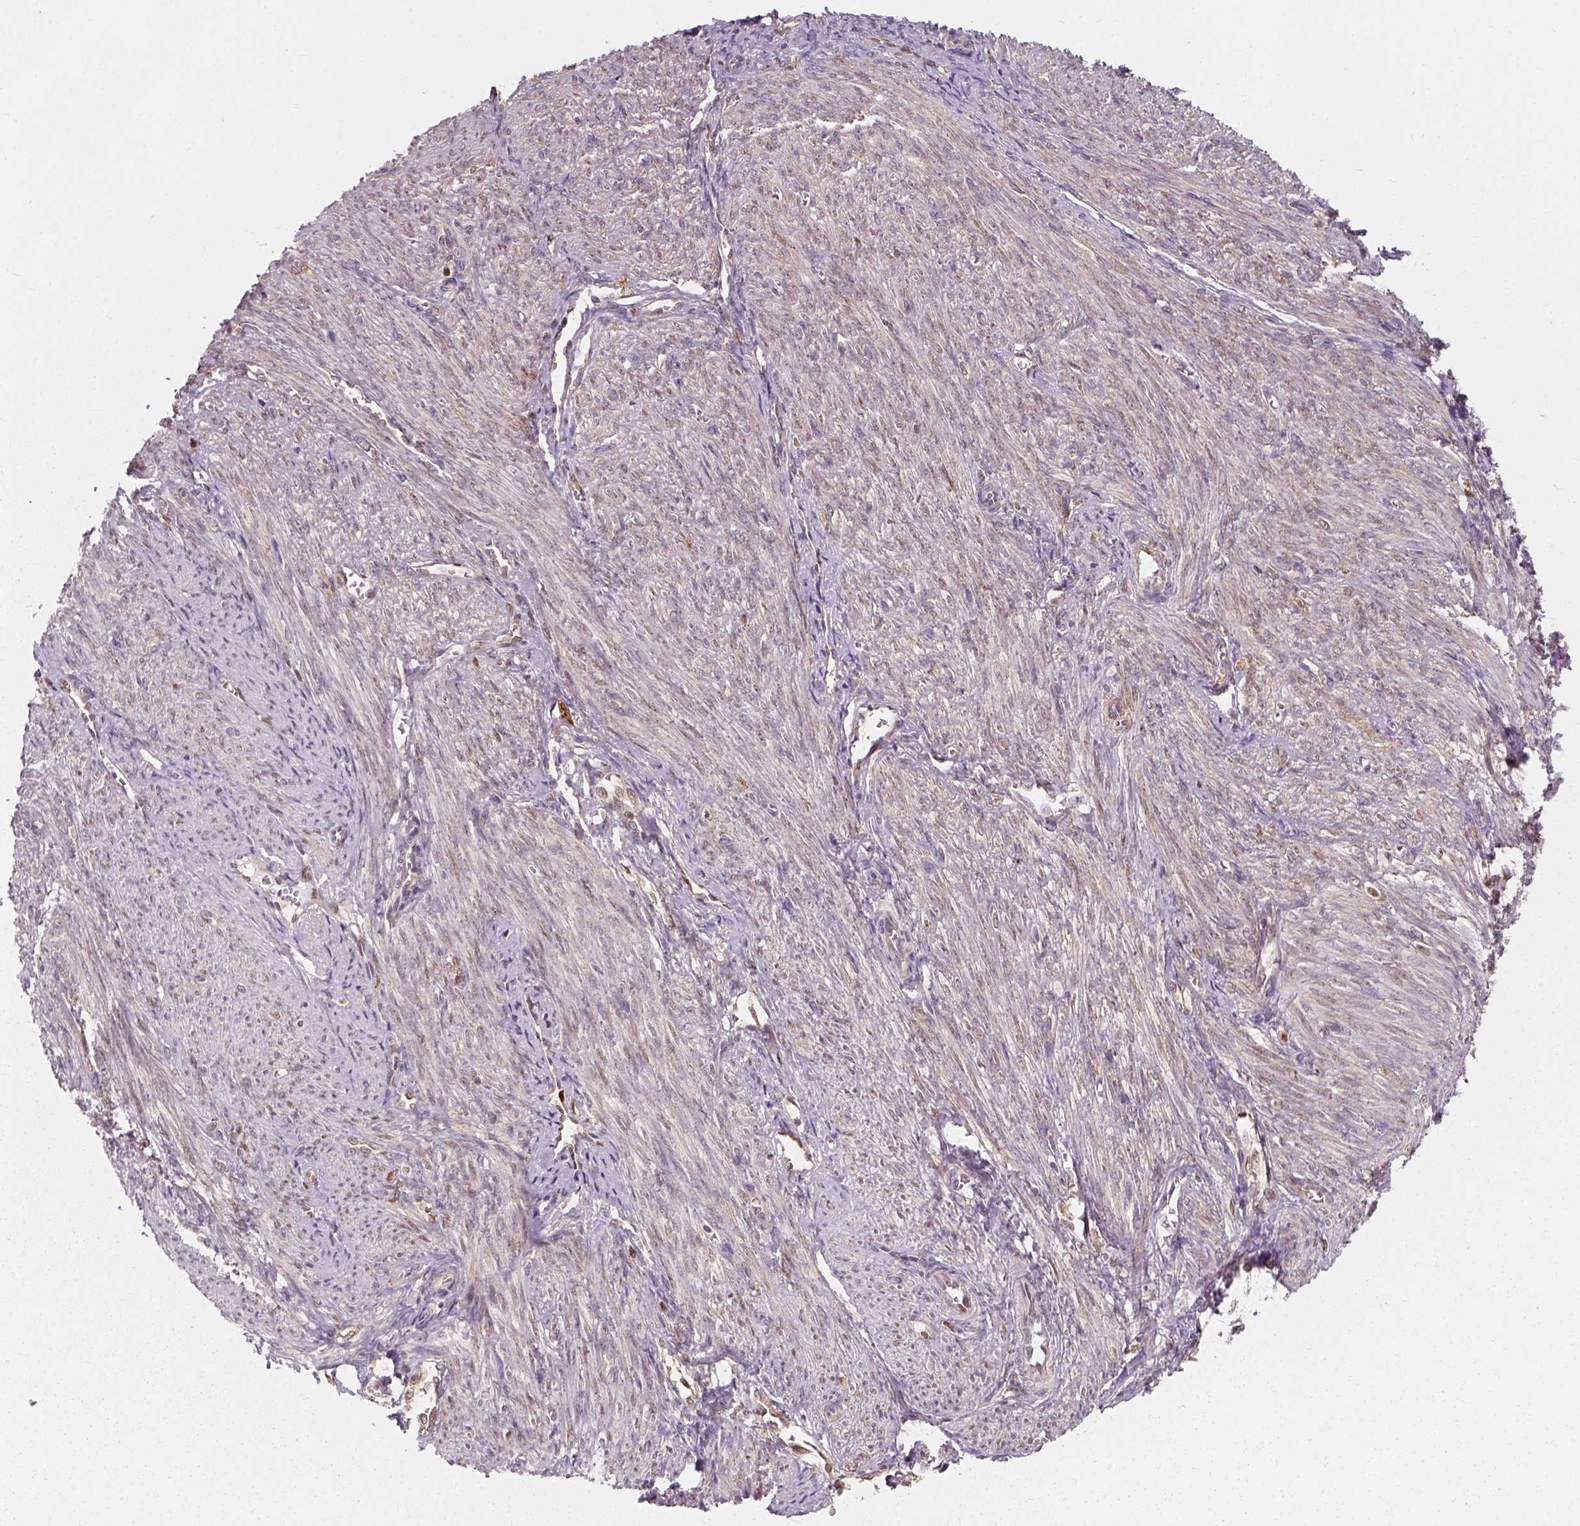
{"staining": {"intensity": "moderate", "quantity": ">75%", "location": "cytoplasmic/membranous"}, "tissue": "endometrial cancer", "cell_type": "Tumor cells", "image_type": "cancer", "snomed": [{"axis": "morphology", "description": "Adenocarcinoma, NOS"}, {"axis": "topography", "description": "Endometrium"}], "caption": "DAB immunohistochemical staining of human endometrial cancer displays moderate cytoplasmic/membranous protein staining in approximately >75% of tumor cells.", "gene": "SQSTM1", "patient": {"sex": "female", "age": 58}}